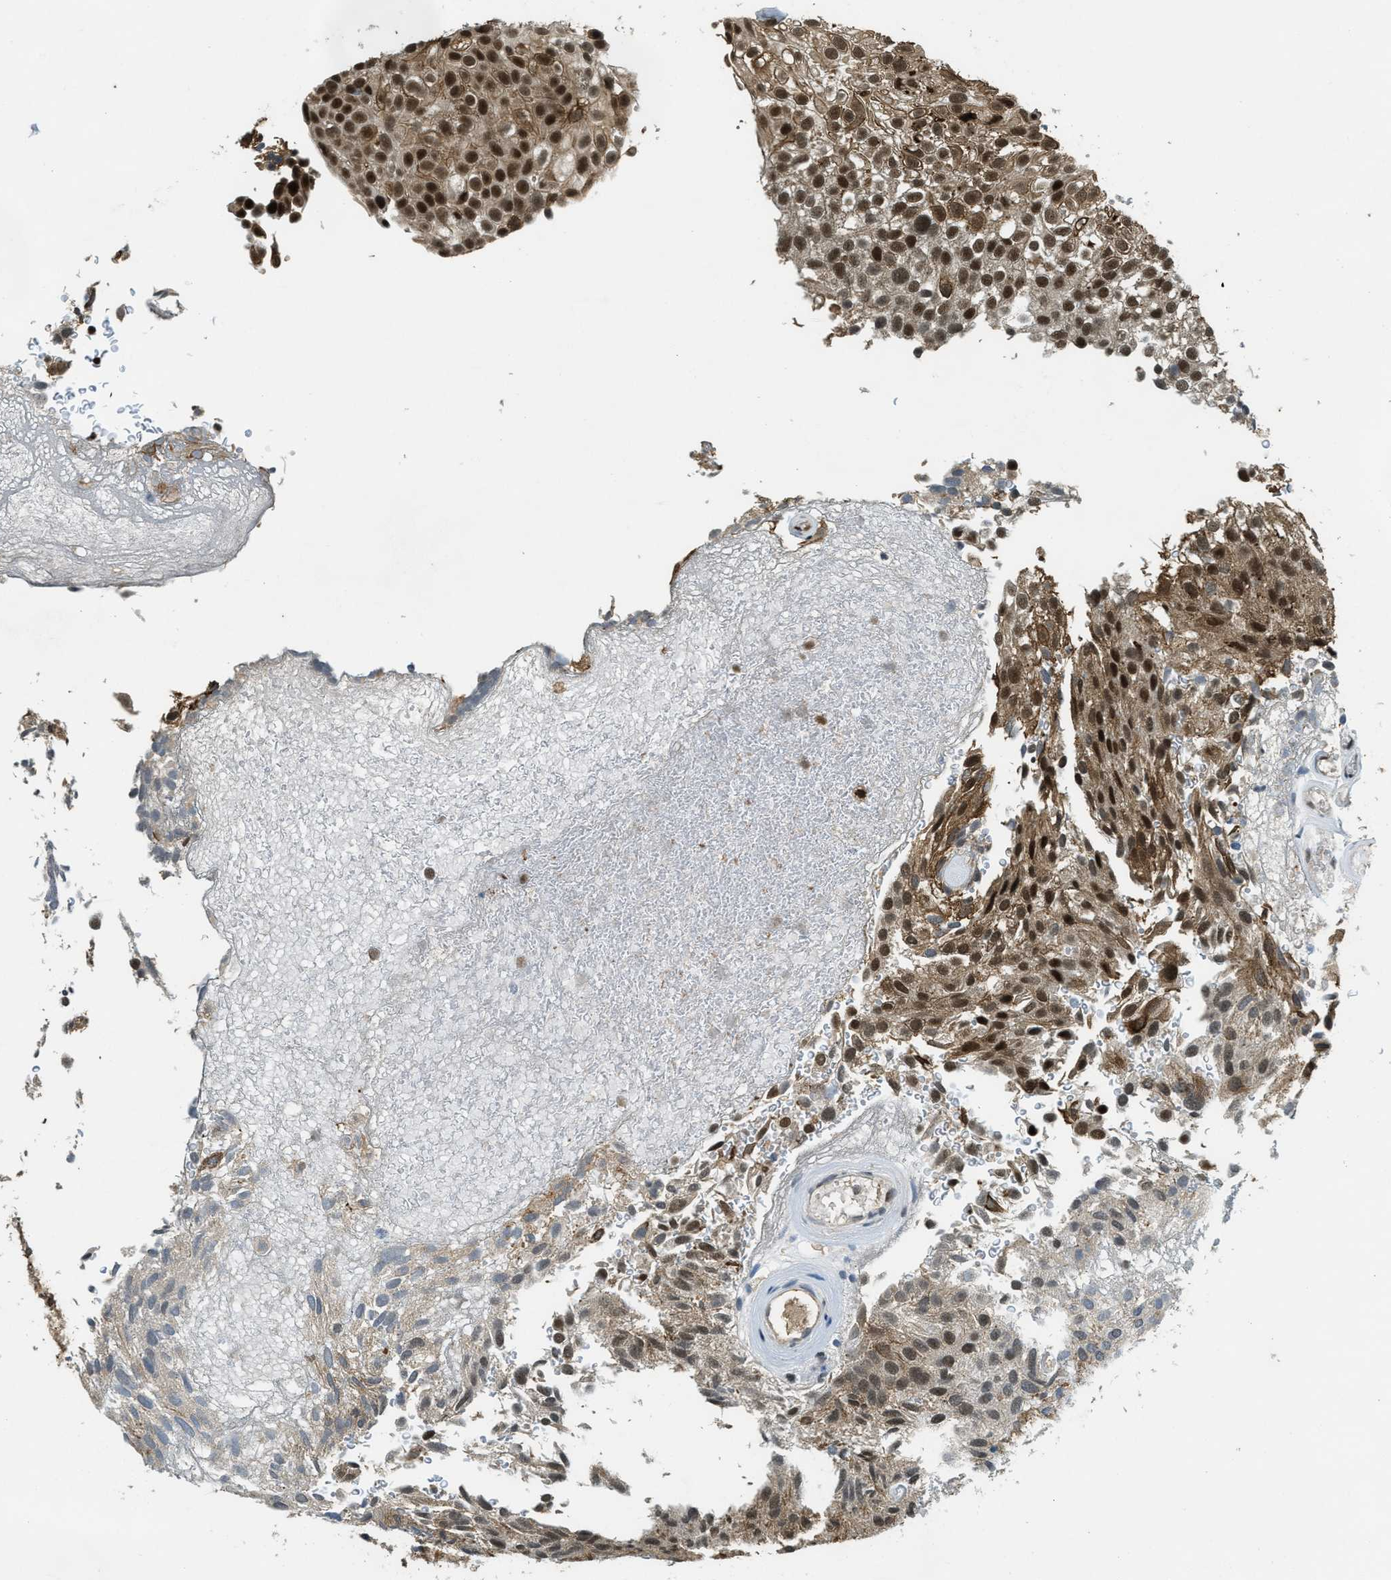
{"staining": {"intensity": "strong", "quantity": ">75%", "location": "cytoplasmic/membranous,nuclear"}, "tissue": "urothelial cancer", "cell_type": "Tumor cells", "image_type": "cancer", "snomed": [{"axis": "morphology", "description": "Urothelial carcinoma, Low grade"}, {"axis": "topography", "description": "Urinary bladder"}], "caption": "Protein staining by IHC exhibits strong cytoplasmic/membranous and nuclear positivity in about >75% of tumor cells in urothelial cancer.", "gene": "ZNF148", "patient": {"sex": "male", "age": 78}}